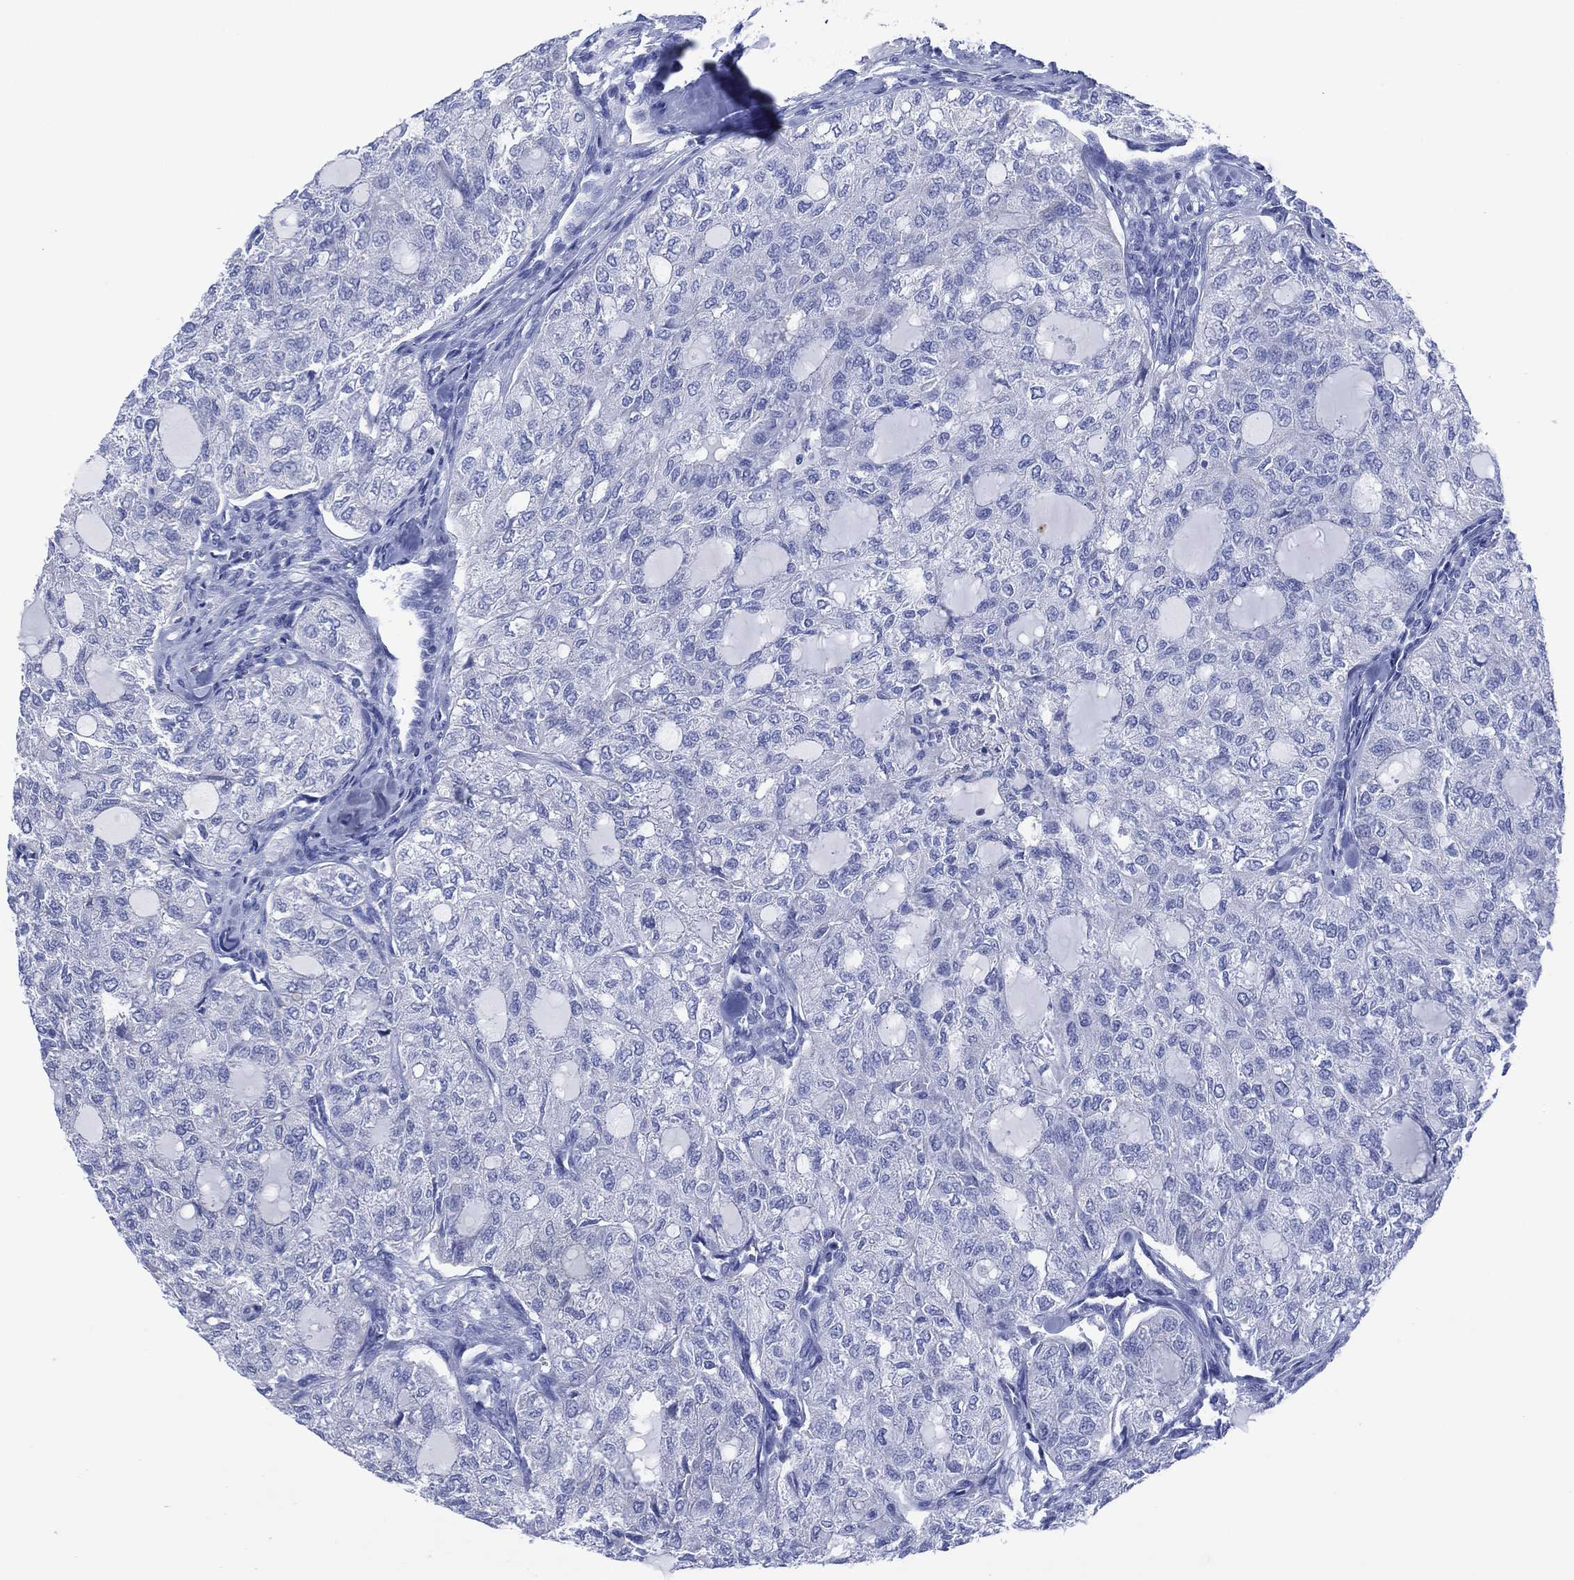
{"staining": {"intensity": "negative", "quantity": "none", "location": "none"}, "tissue": "thyroid cancer", "cell_type": "Tumor cells", "image_type": "cancer", "snomed": [{"axis": "morphology", "description": "Follicular adenoma carcinoma, NOS"}, {"axis": "topography", "description": "Thyroid gland"}], "caption": "This photomicrograph is of thyroid cancer (follicular adenoma carcinoma) stained with immunohistochemistry to label a protein in brown with the nuclei are counter-stained blue. There is no staining in tumor cells.", "gene": "DPP4", "patient": {"sex": "male", "age": 75}}